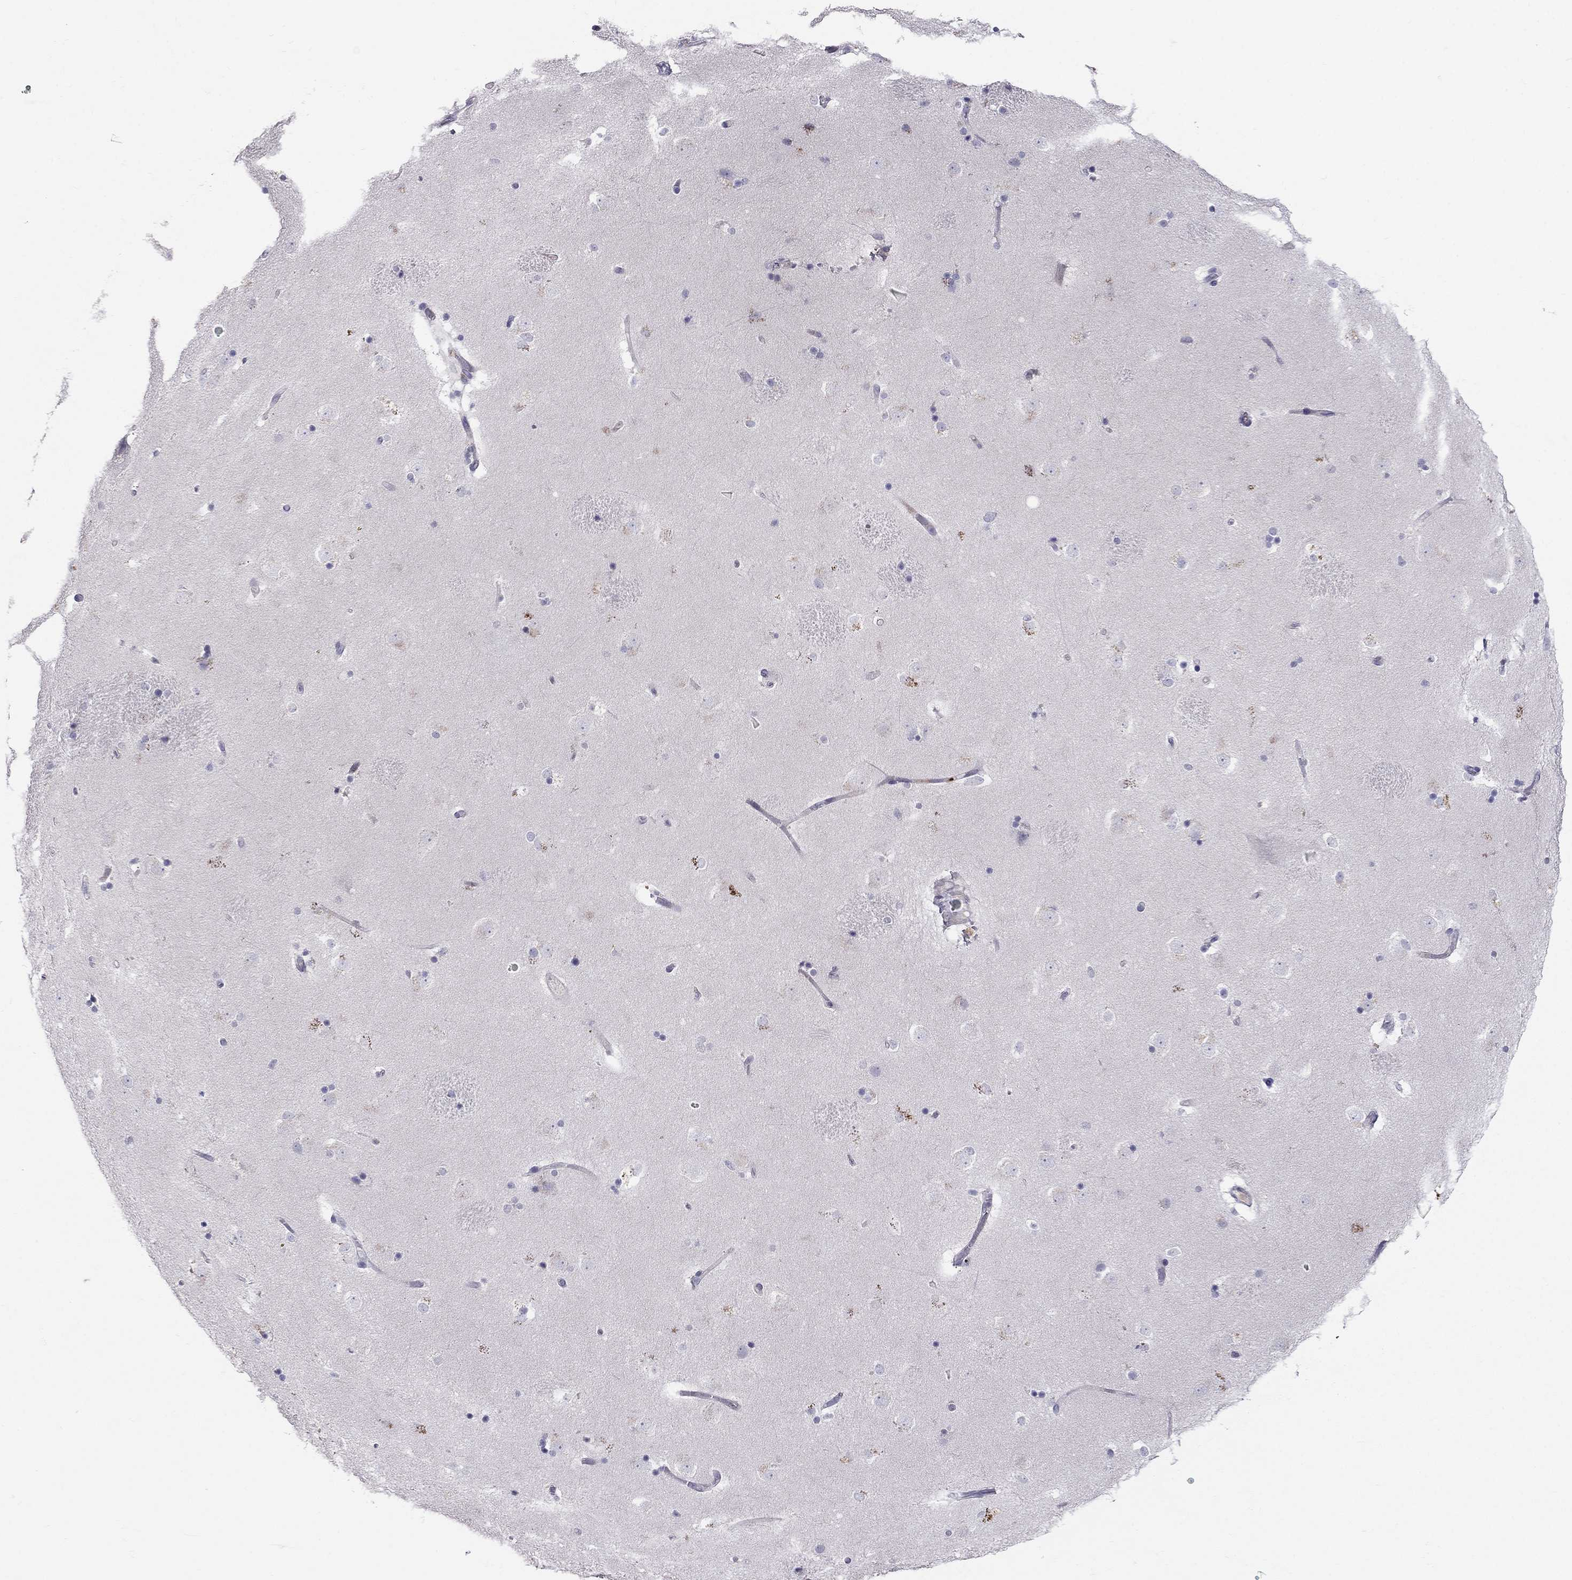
{"staining": {"intensity": "negative", "quantity": "none", "location": "none"}, "tissue": "caudate", "cell_type": "Glial cells", "image_type": "normal", "snomed": [{"axis": "morphology", "description": "Normal tissue, NOS"}, {"axis": "topography", "description": "Lateral ventricle wall"}], "caption": "This is an IHC micrograph of benign human caudate. There is no positivity in glial cells.", "gene": "SPINT4", "patient": {"sex": "male", "age": 51}}